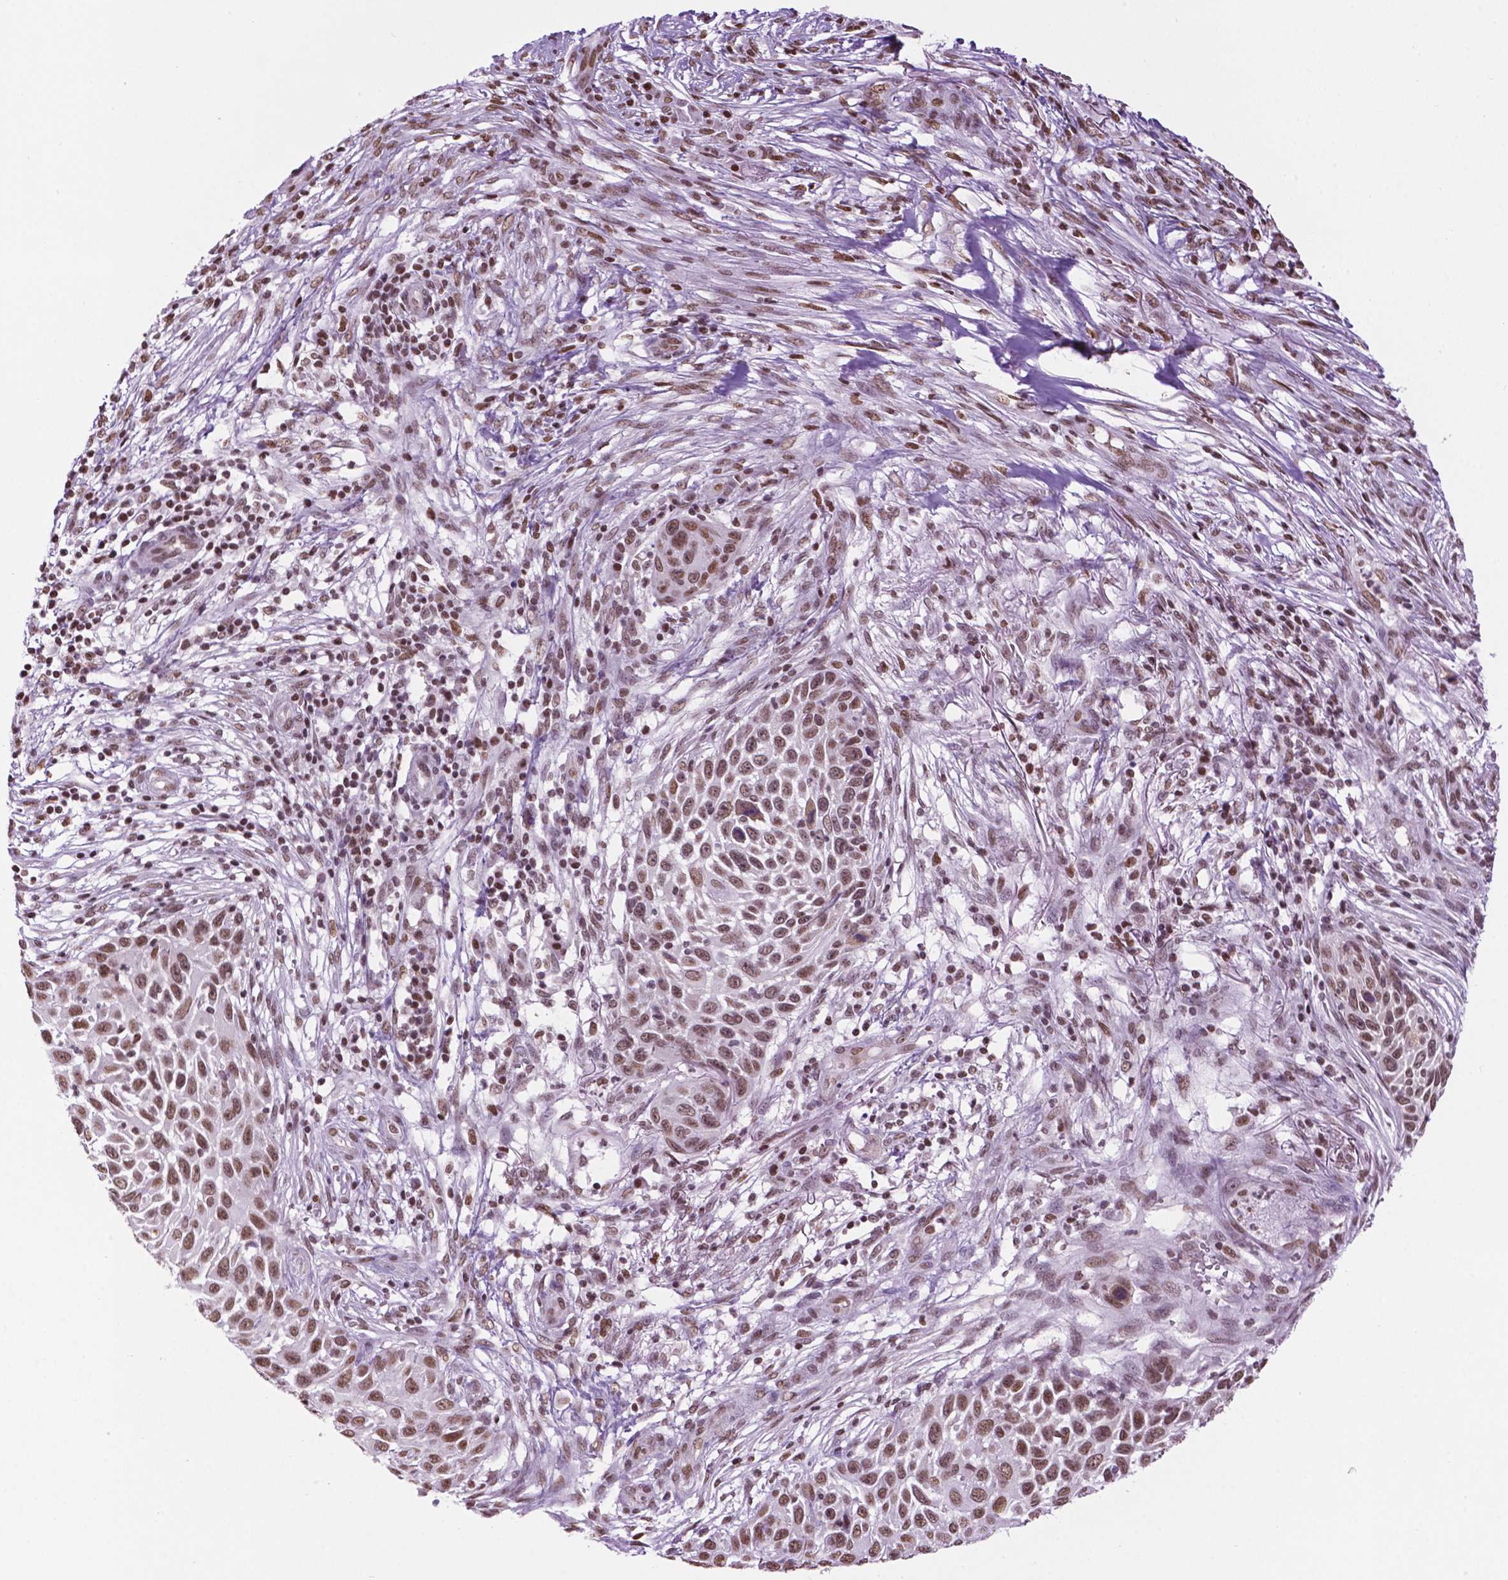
{"staining": {"intensity": "moderate", "quantity": ">75%", "location": "nuclear"}, "tissue": "skin cancer", "cell_type": "Tumor cells", "image_type": "cancer", "snomed": [{"axis": "morphology", "description": "Squamous cell carcinoma, NOS"}, {"axis": "topography", "description": "Skin"}], "caption": "IHC histopathology image of neoplastic tissue: skin squamous cell carcinoma stained using immunohistochemistry displays medium levels of moderate protein expression localized specifically in the nuclear of tumor cells, appearing as a nuclear brown color.", "gene": "COL23A1", "patient": {"sex": "male", "age": 92}}